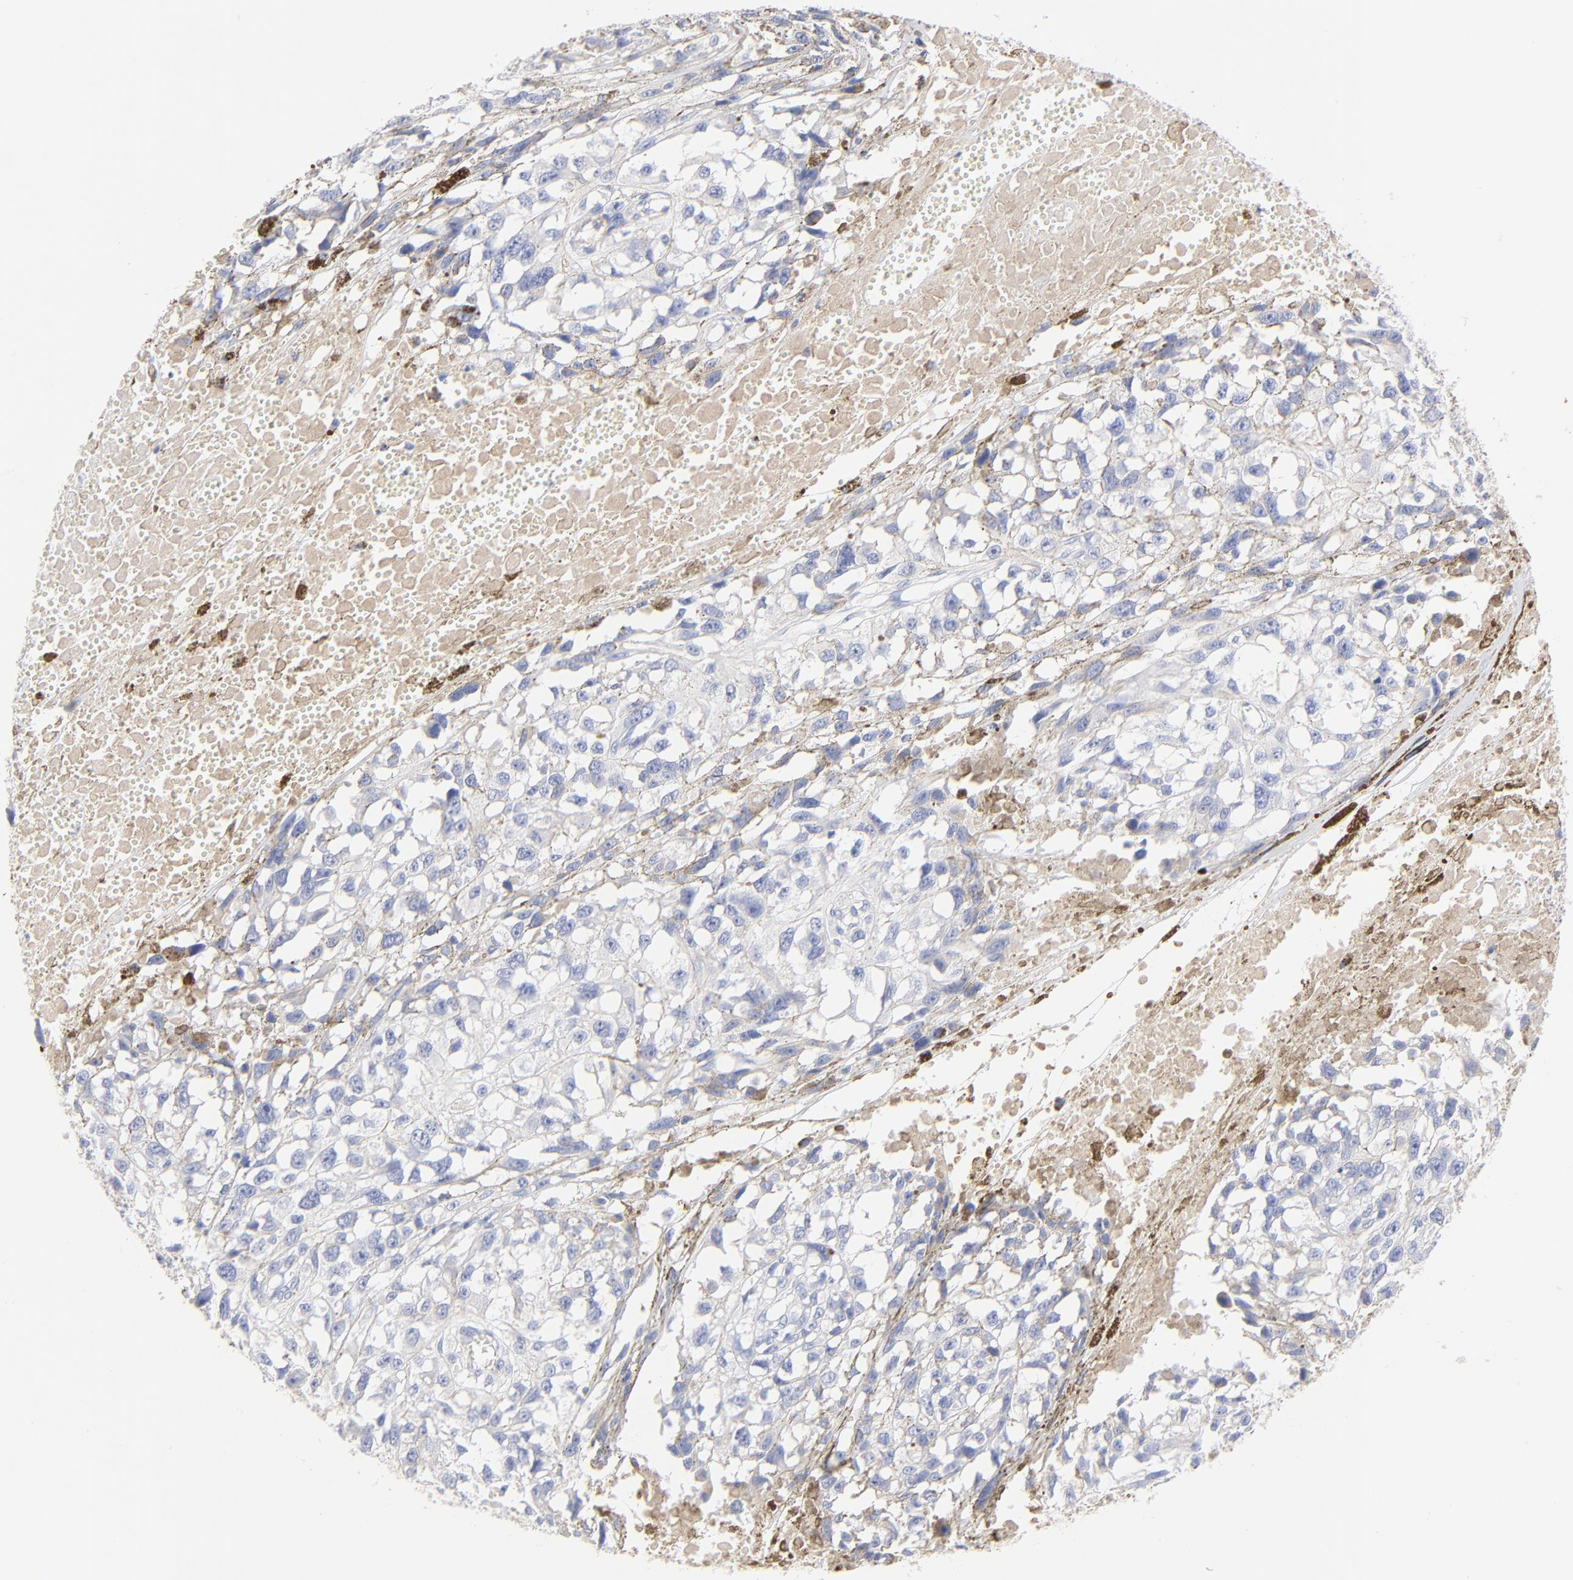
{"staining": {"intensity": "negative", "quantity": "none", "location": "none"}, "tissue": "melanoma", "cell_type": "Tumor cells", "image_type": "cancer", "snomed": [{"axis": "morphology", "description": "Malignant melanoma, Metastatic site"}, {"axis": "topography", "description": "Lymph node"}], "caption": "High magnification brightfield microscopy of melanoma stained with DAB (brown) and counterstained with hematoxylin (blue): tumor cells show no significant positivity.", "gene": "FBLN2", "patient": {"sex": "male", "age": 59}}